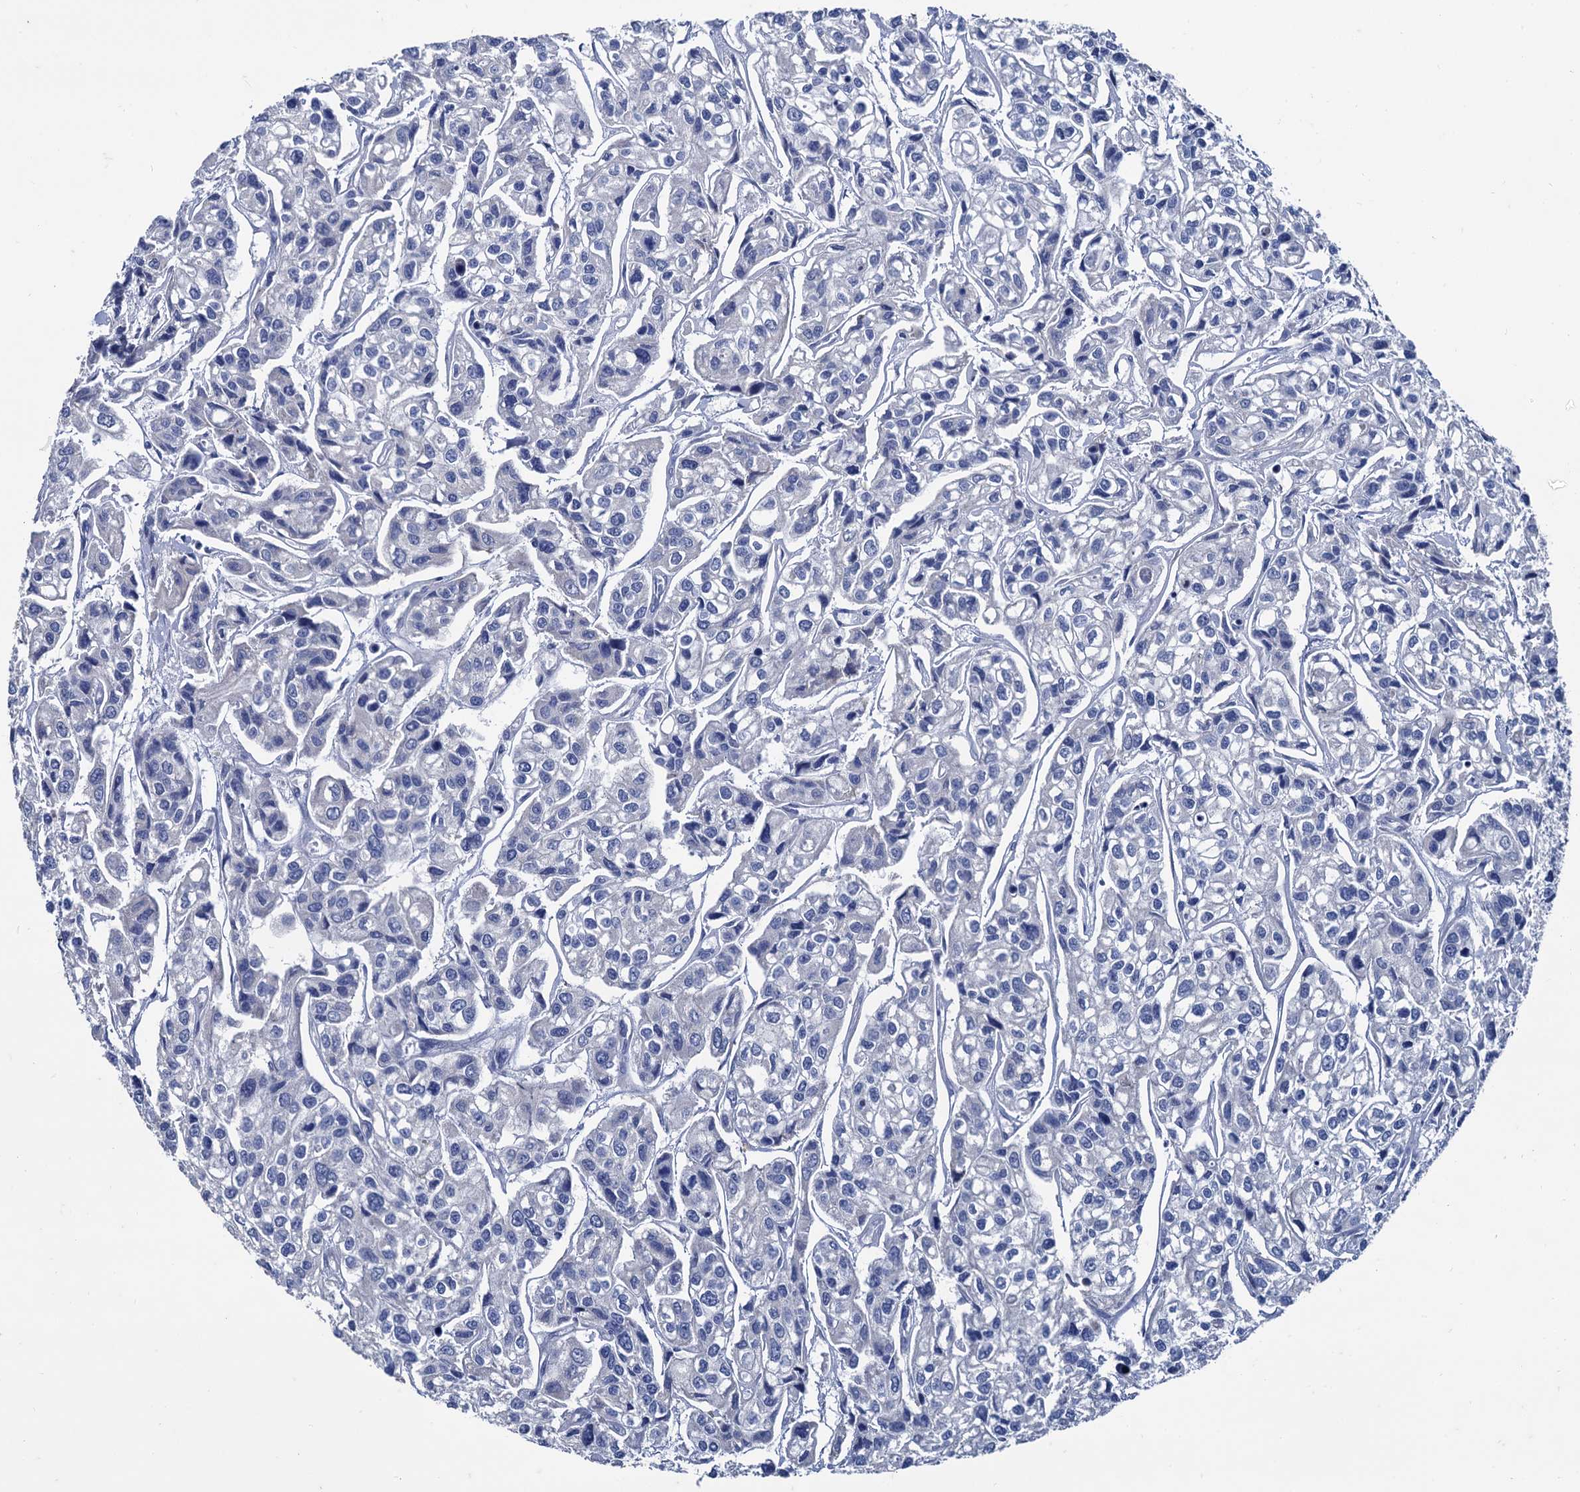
{"staining": {"intensity": "negative", "quantity": "none", "location": "none"}, "tissue": "urothelial cancer", "cell_type": "Tumor cells", "image_type": "cancer", "snomed": [{"axis": "morphology", "description": "Urothelial carcinoma, High grade"}, {"axis": "topography", "description": "Urinary bladder"}], "caption": "Immunohistochemical staining of human urothelial cancer exhibits no significant staining in tumor cells. (Brightfield microscopy of DAB immunohistochemistry at high magnification).", "gene": "FOXR2", "patient": {"sex": "male", "age": 67}}